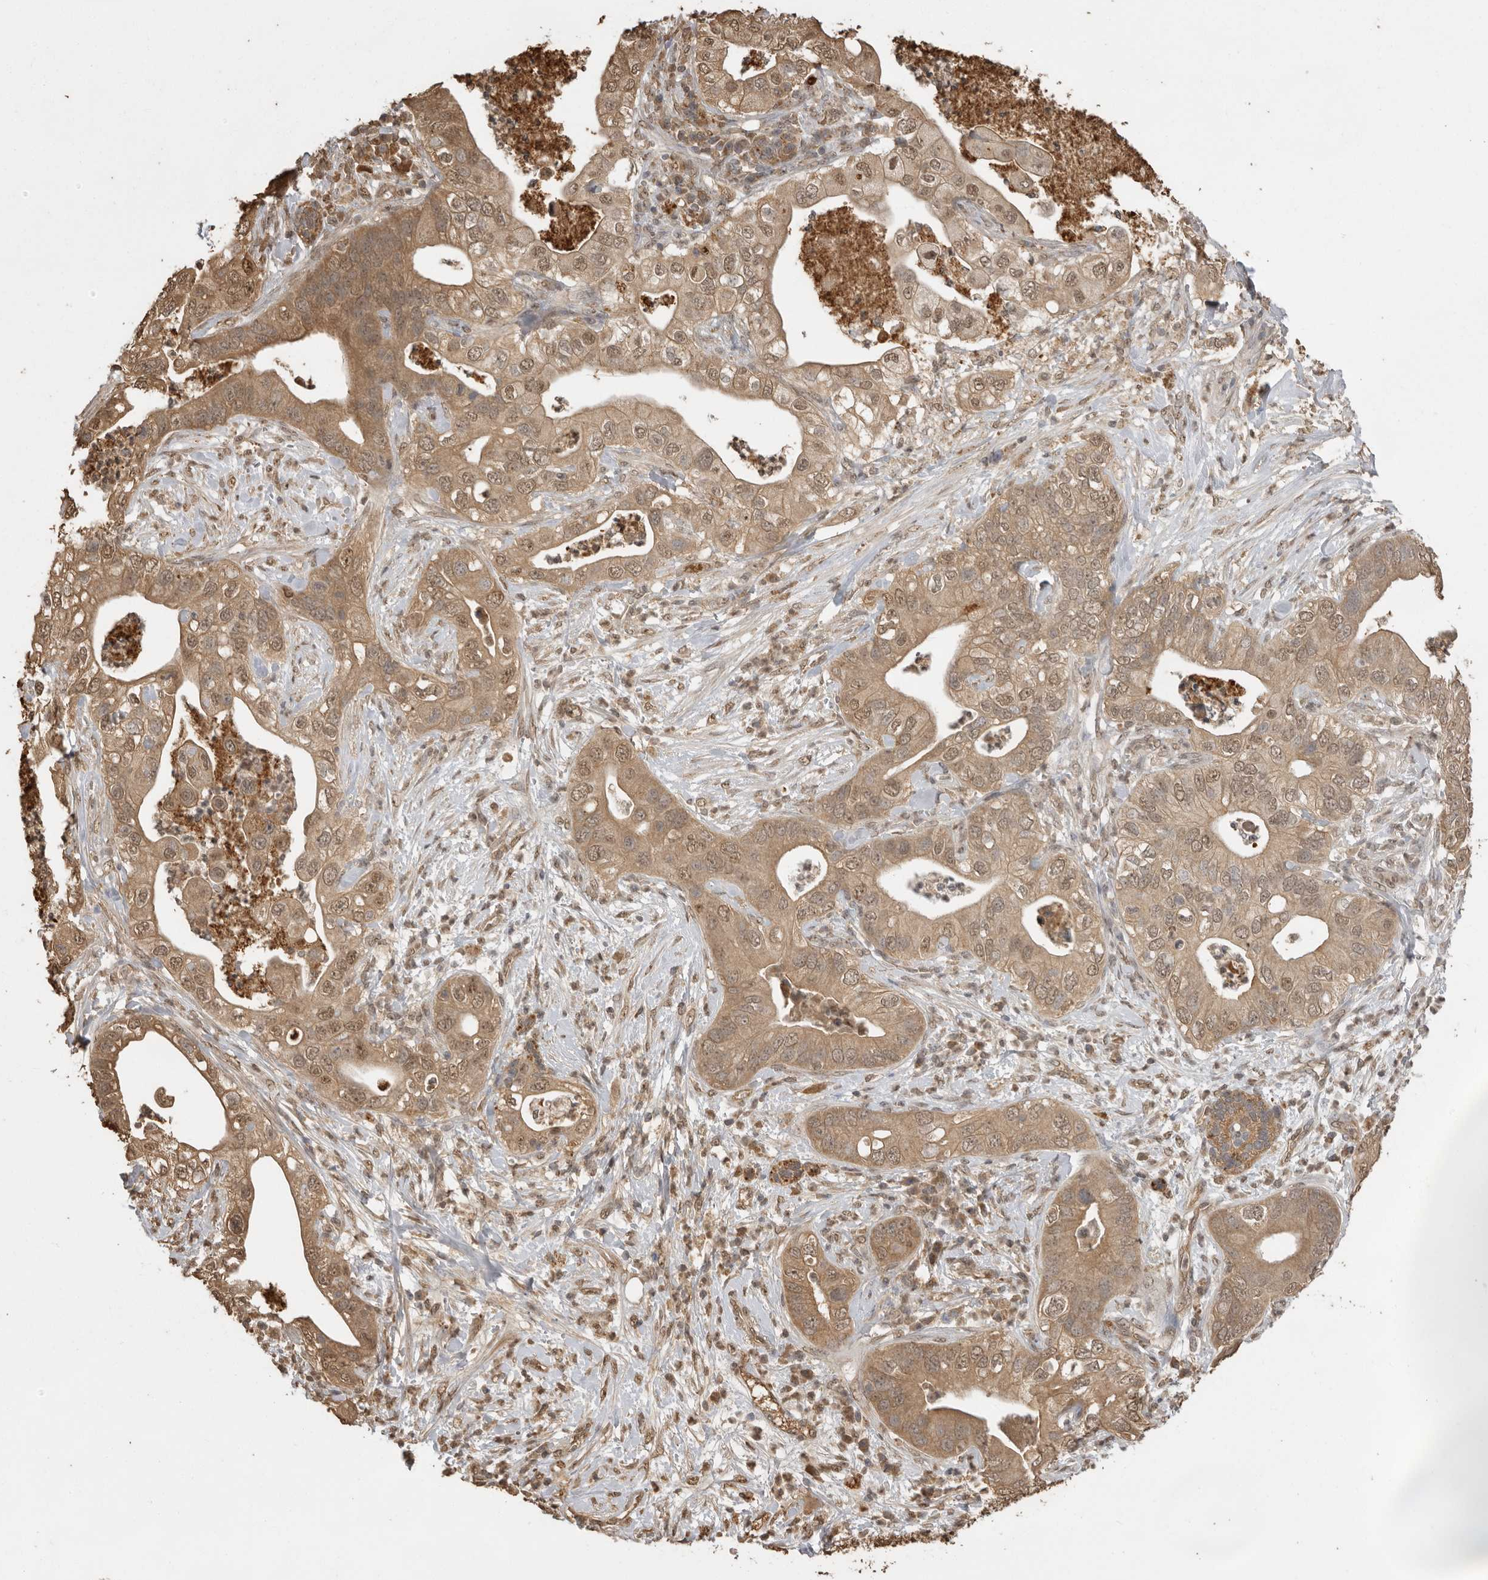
{"staining": {"intensity": "moderate", "quantity": ">75%", "location": "cytoplasmic/membranous,nuclear"}, "tissue": "pancreatic cancer", "cell_type": "Tumor cells", "image_type": "cancer", "snomed": [{"axis": "morphology", "description": "Adenocarcinoma, NOS"}, {"axis": "topography", "description": "Pancreas"}], "caption": "A photomicrograph of human pancreatic cancer stained for a protein exhibits moderate cytoplasmic/membranous and nuclear brown staining in tumor cells. Immunohistochemistry stains the protein of interest in brown and the nuclei are stained blue.", "gene": "JAG2", "patient": {"sex": "female", "age": 78}}